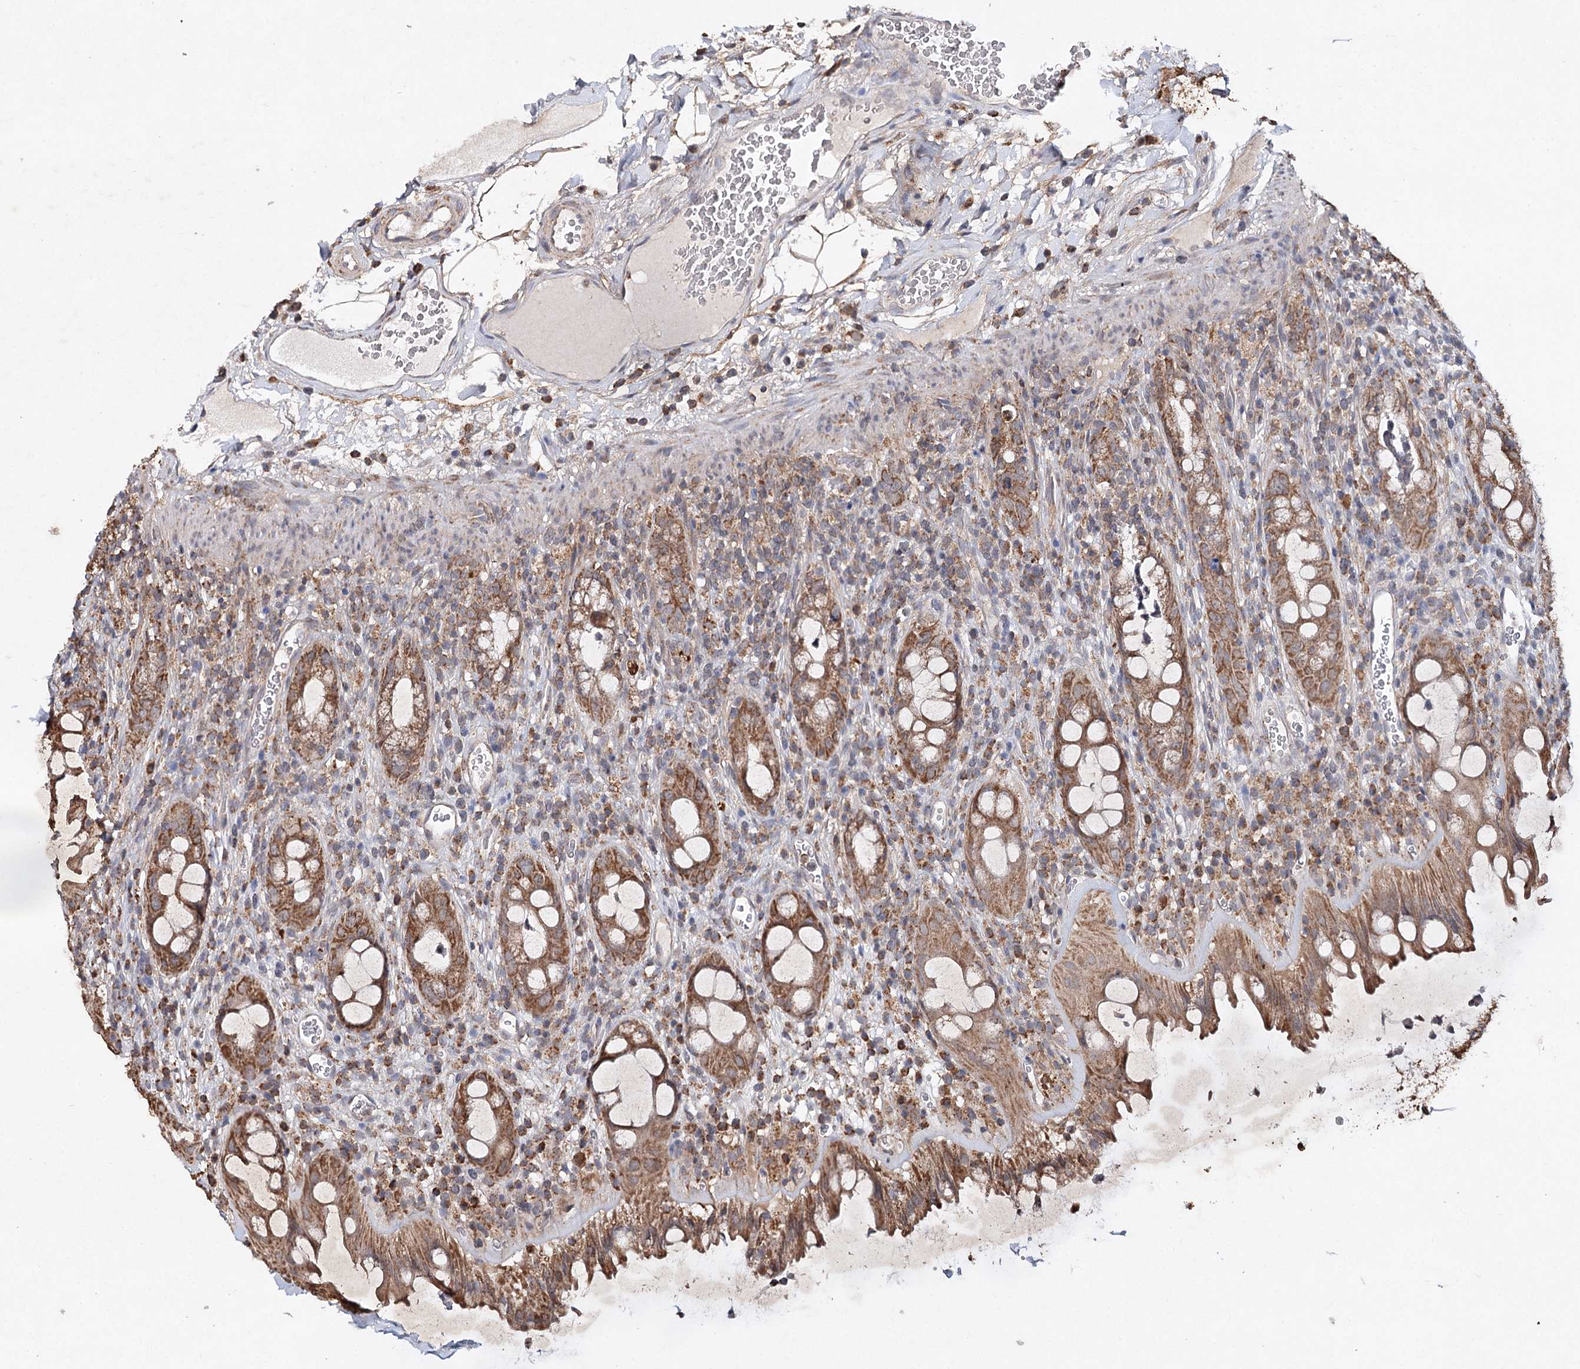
{"staining": {"intensity": "moderate", "quantity": ">75%", "location": "cytoplasmic/membranous"}, "tissue": "rectum", "cell_type": "Glandular cells", "image_type": "normal", "snomed": [{"axis": "morphology", "description": "Normal tissue, NOS"}, {"axis": "topography", "description": "Rectum"}], "caption": "Rectum stained with a brown dye displays moderate cytoplasmic/membranous positive expression in about >75% of glandular cells.", "gene": "PIK3CB", "patient": {"sex": "female", "age": 57}}